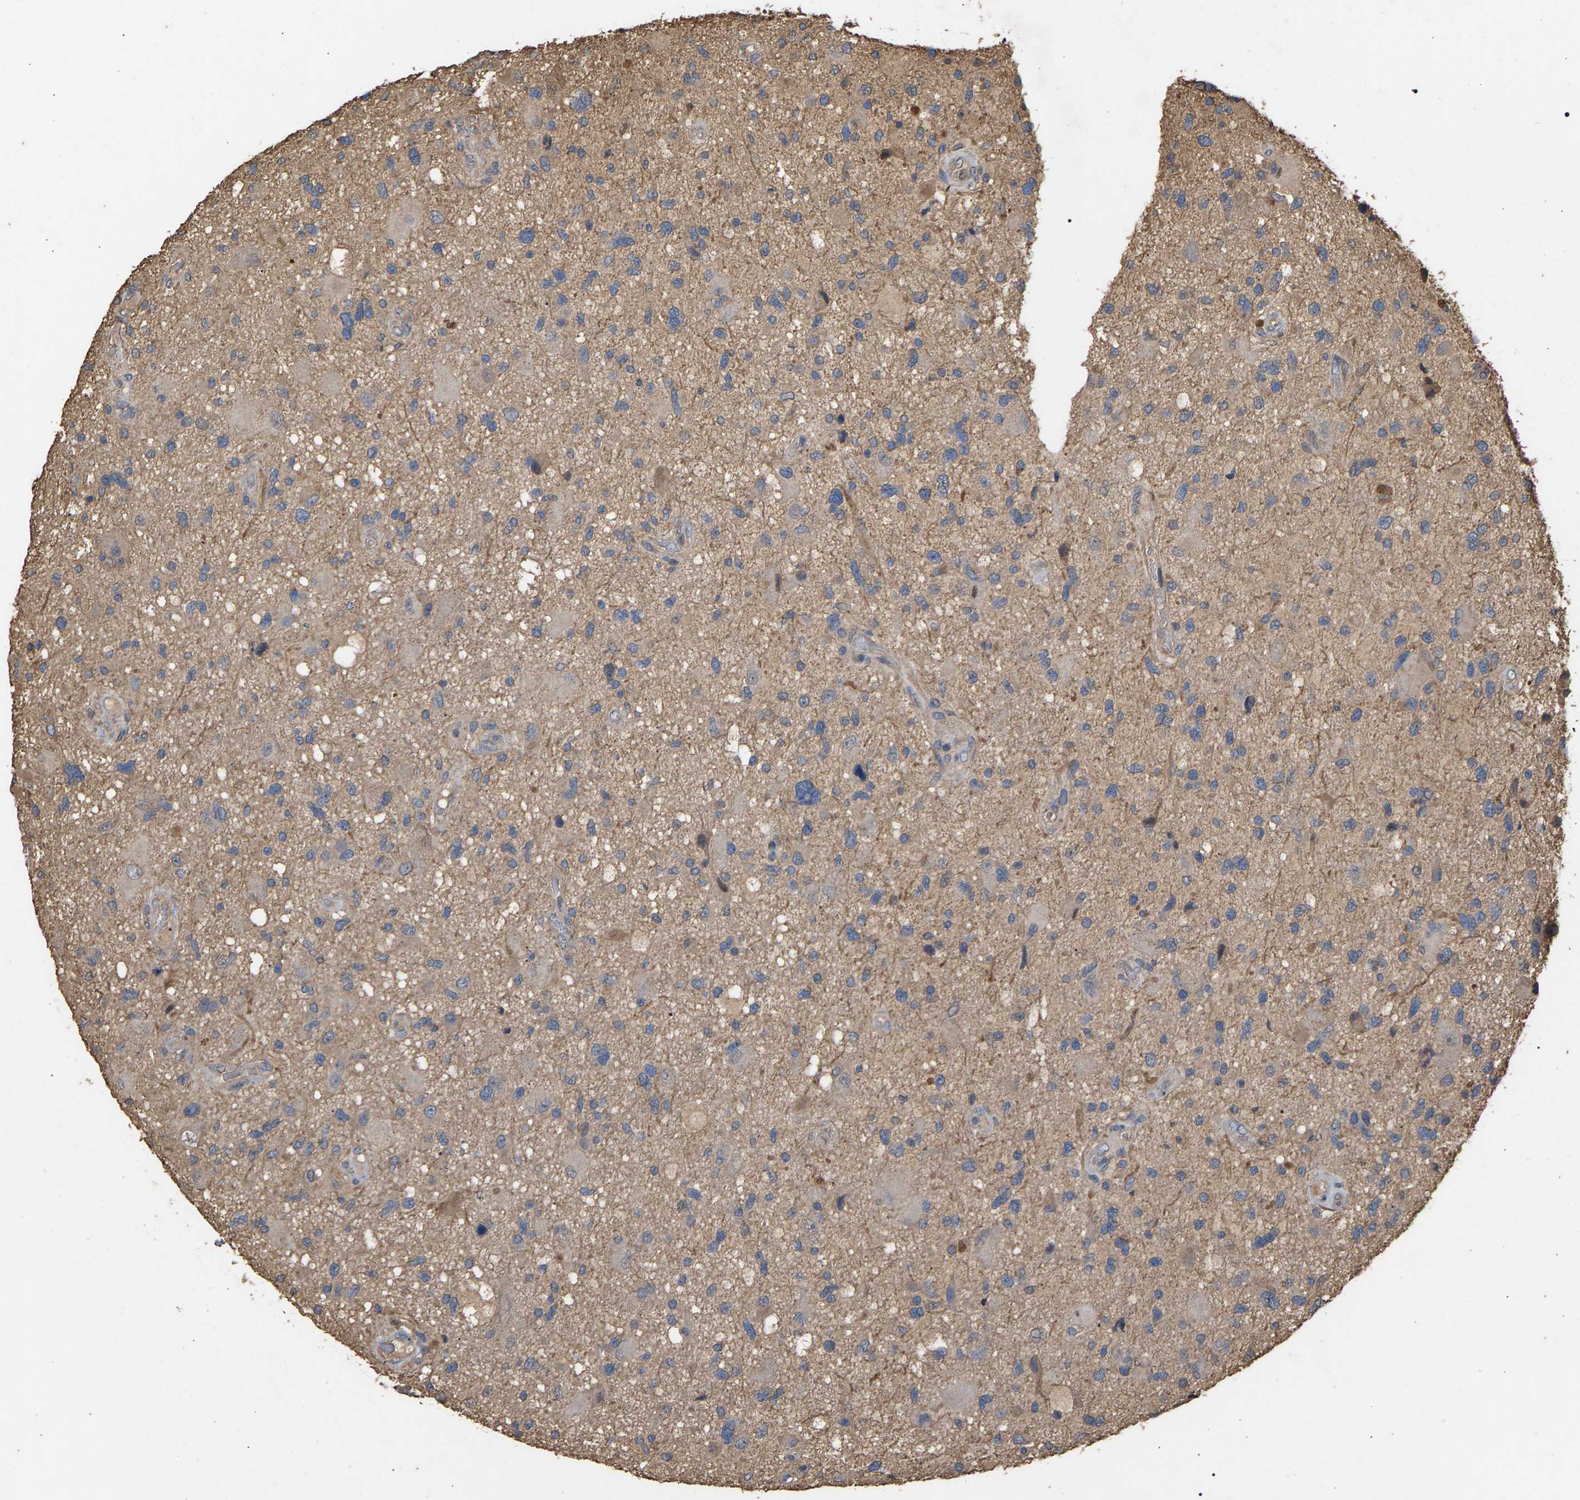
{"staining": {"intensity": "weak", "quantity": ">75%", "location": "cytoplasmic/membranous"}, "tissue": "glioma", "cell_type": "Tumor cells", "image_type": "cancer", "snomed": [{"axis": "morphology", "description": "Glioma, malignant, High grade"}, {"axis": "topography", "description": "Brain"}], "caption": "Immunohistochemistry micrograph of malignant high-grade glioma stained for a protein (brown), which shows low levels of weak cytoplasmic/membranous positivity in about >75% of tumor cells.", "gene": "HTRA3", "patient": {"sex": "male", "age": 33}}